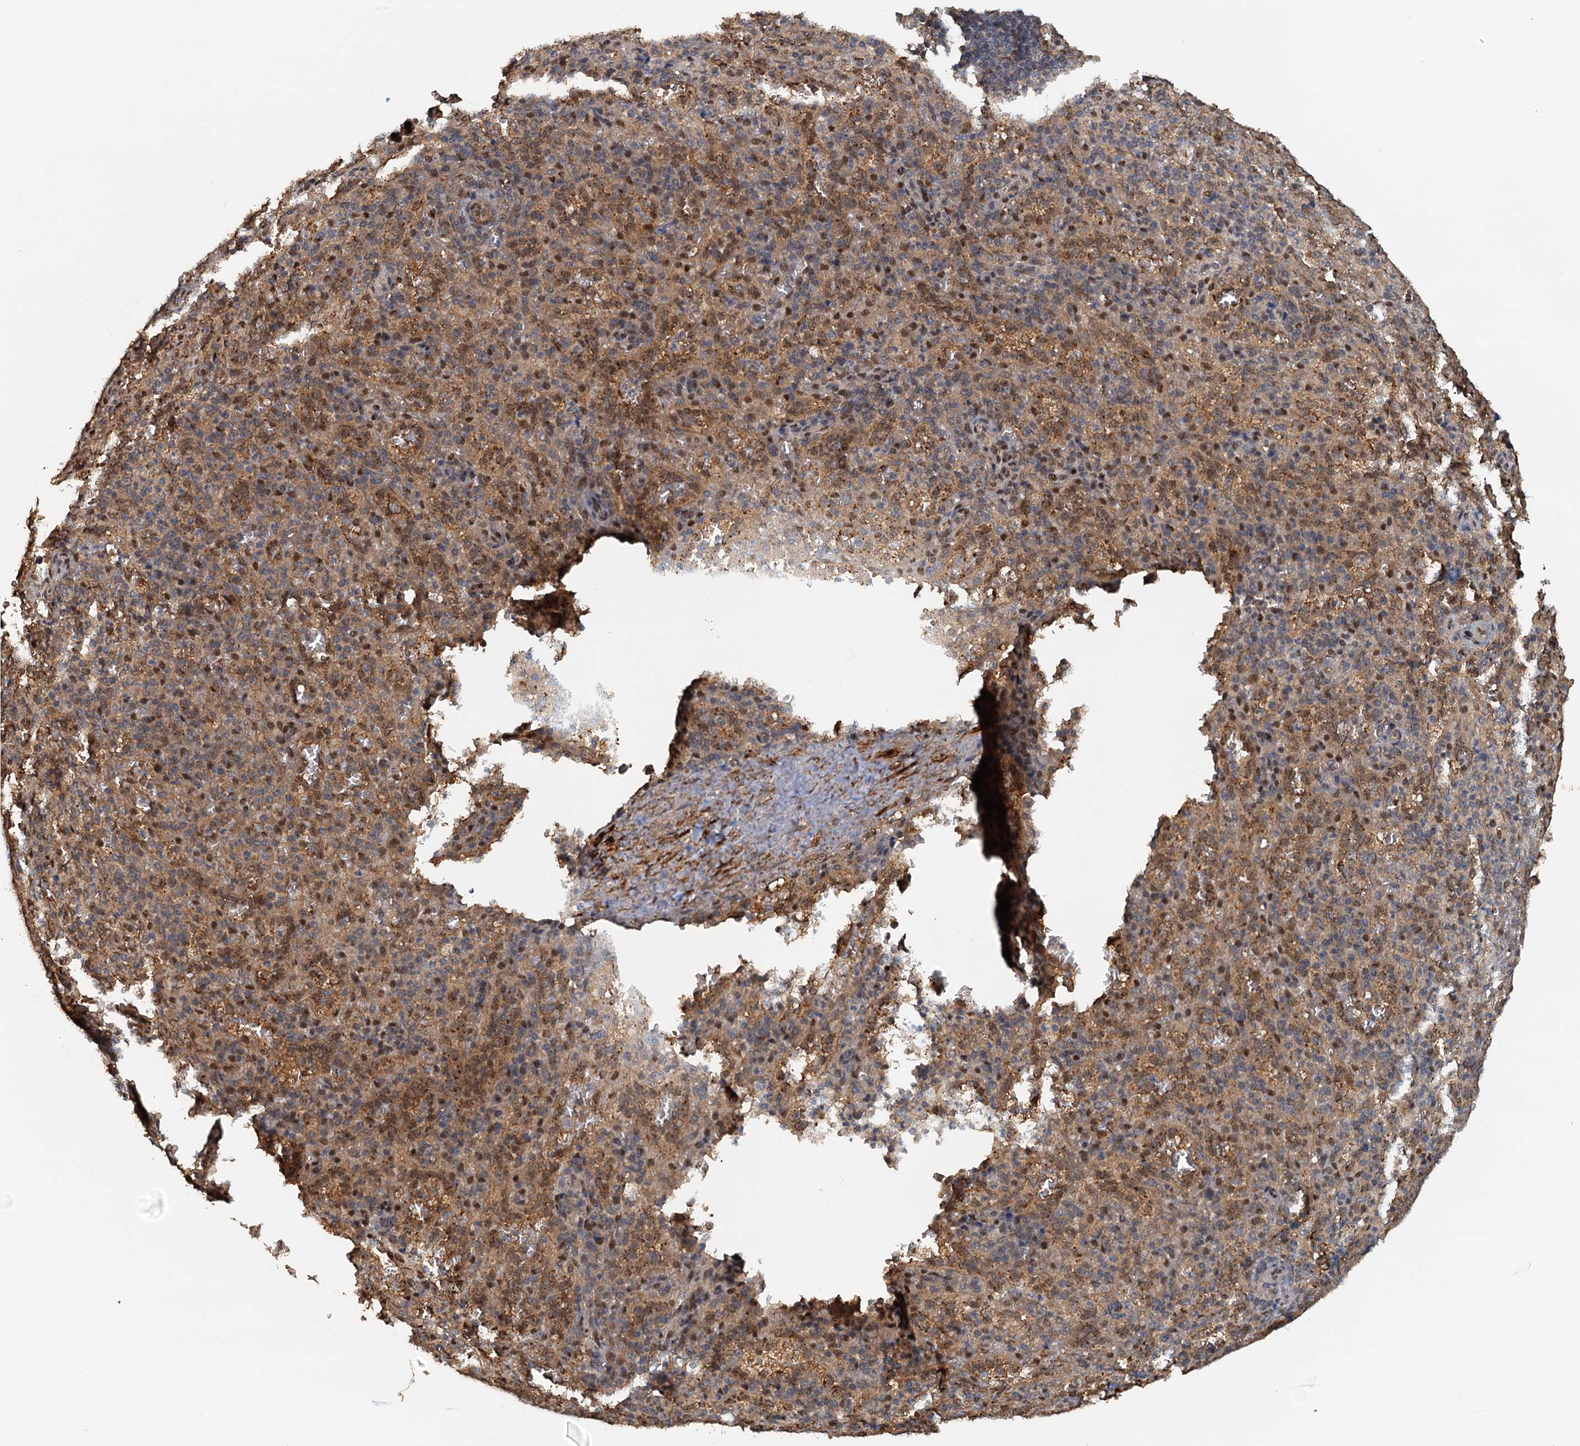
{"staining": {"intensity": "moderate", "quantity": "25%-75%", "location": "nuclear"}, "tissue": "spleen", "cell_type": "Cells in red pulp", "image_type": "normal", "snomed": [{"axis": "morphology", "description": "Normal tissue, NOS"}, {"axis": "topography", "description": "Spleen"}], "caption": "Brown immunohistochemical staining in benign human spleen shows moderate nuclear expression in about 25%-75% of cells in red pulp.", "gene": "UBL7", "patient": {"sex": "female", "age": 21}}